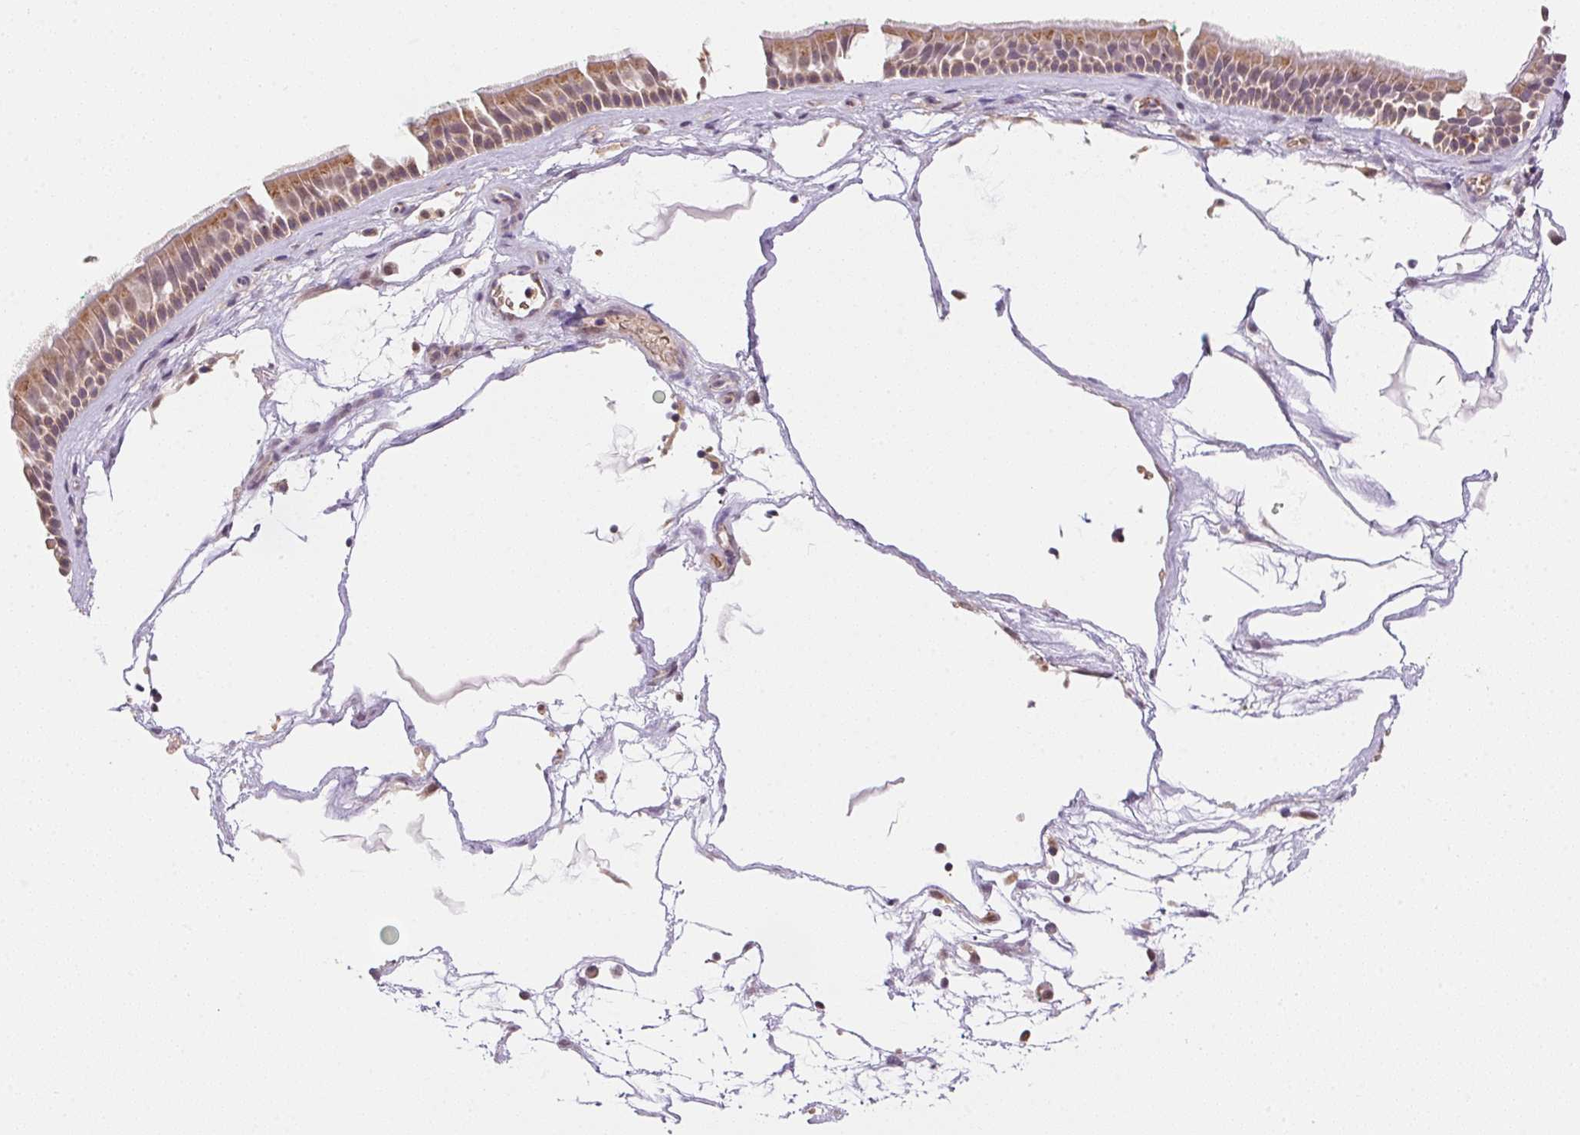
{"staining": {"intensity": "moderate", "quantity": ">75%", "location": "cytoplasmic/membranous"}, "tissue": "nasopharynx", "cell_type": "Respiratory epithelial cells", "image_type": "normal", "snomed": [{"axis": "morphology", "description": "Normal tissue, NOS"}, {"axis": "topography", "description": "Nasopharynx"}], "caption": "A photomicrograph showing moderate cytoplasmic/membranous positivity in about >75% of respiratory epithelial cells in unremarkable nasopharynx, as visualized by brown immunohistochemical staining.", "gene": "METTL13", "patient": {"sex": "male", "age": 68}}